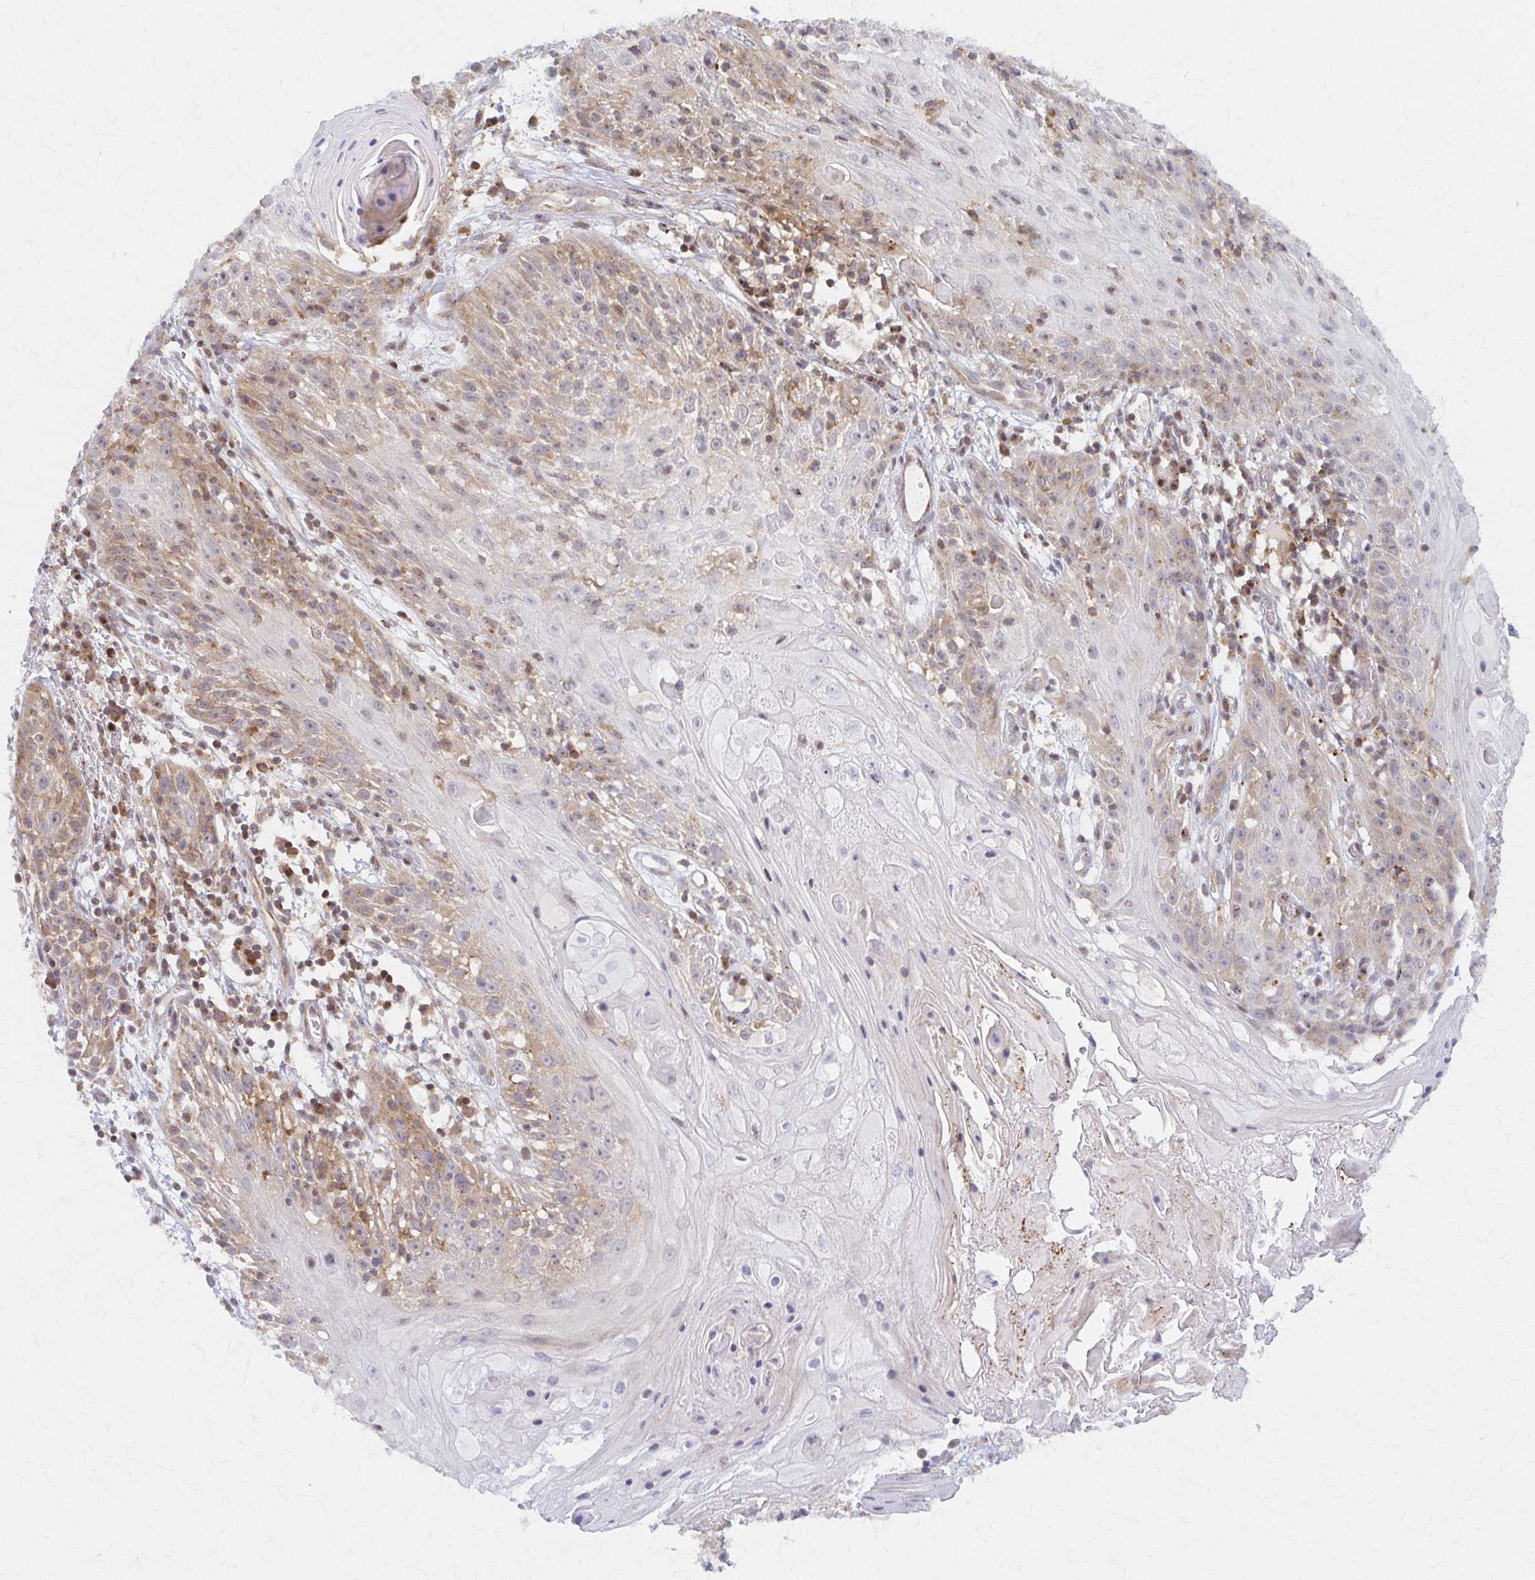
{"staining": {"intensity": "weak", "quantity": "25%-75%", "location": "cytoplasmic/membranous"}, "tissue": "skin cancer", "cell_type": "Tumor cells", "image_type": "cancer", "snomed": [{"axis": "morphology", "description": "Squamous cell carcinoma, NOS"}, {"axis": "topography", "description": "Skin"}, {"axis": "topography", "description": "Vulva"}], "caption": "Approximately 25%-75% of tumor cells in skin cancer (squamous cell carcinoma) reveal weak cytoplasmic/membranous protein staining as visualized by brown immunohistochemical staining.", "gene": "ARHGAP35", "patient": {"sex": "female", "age": 76}}